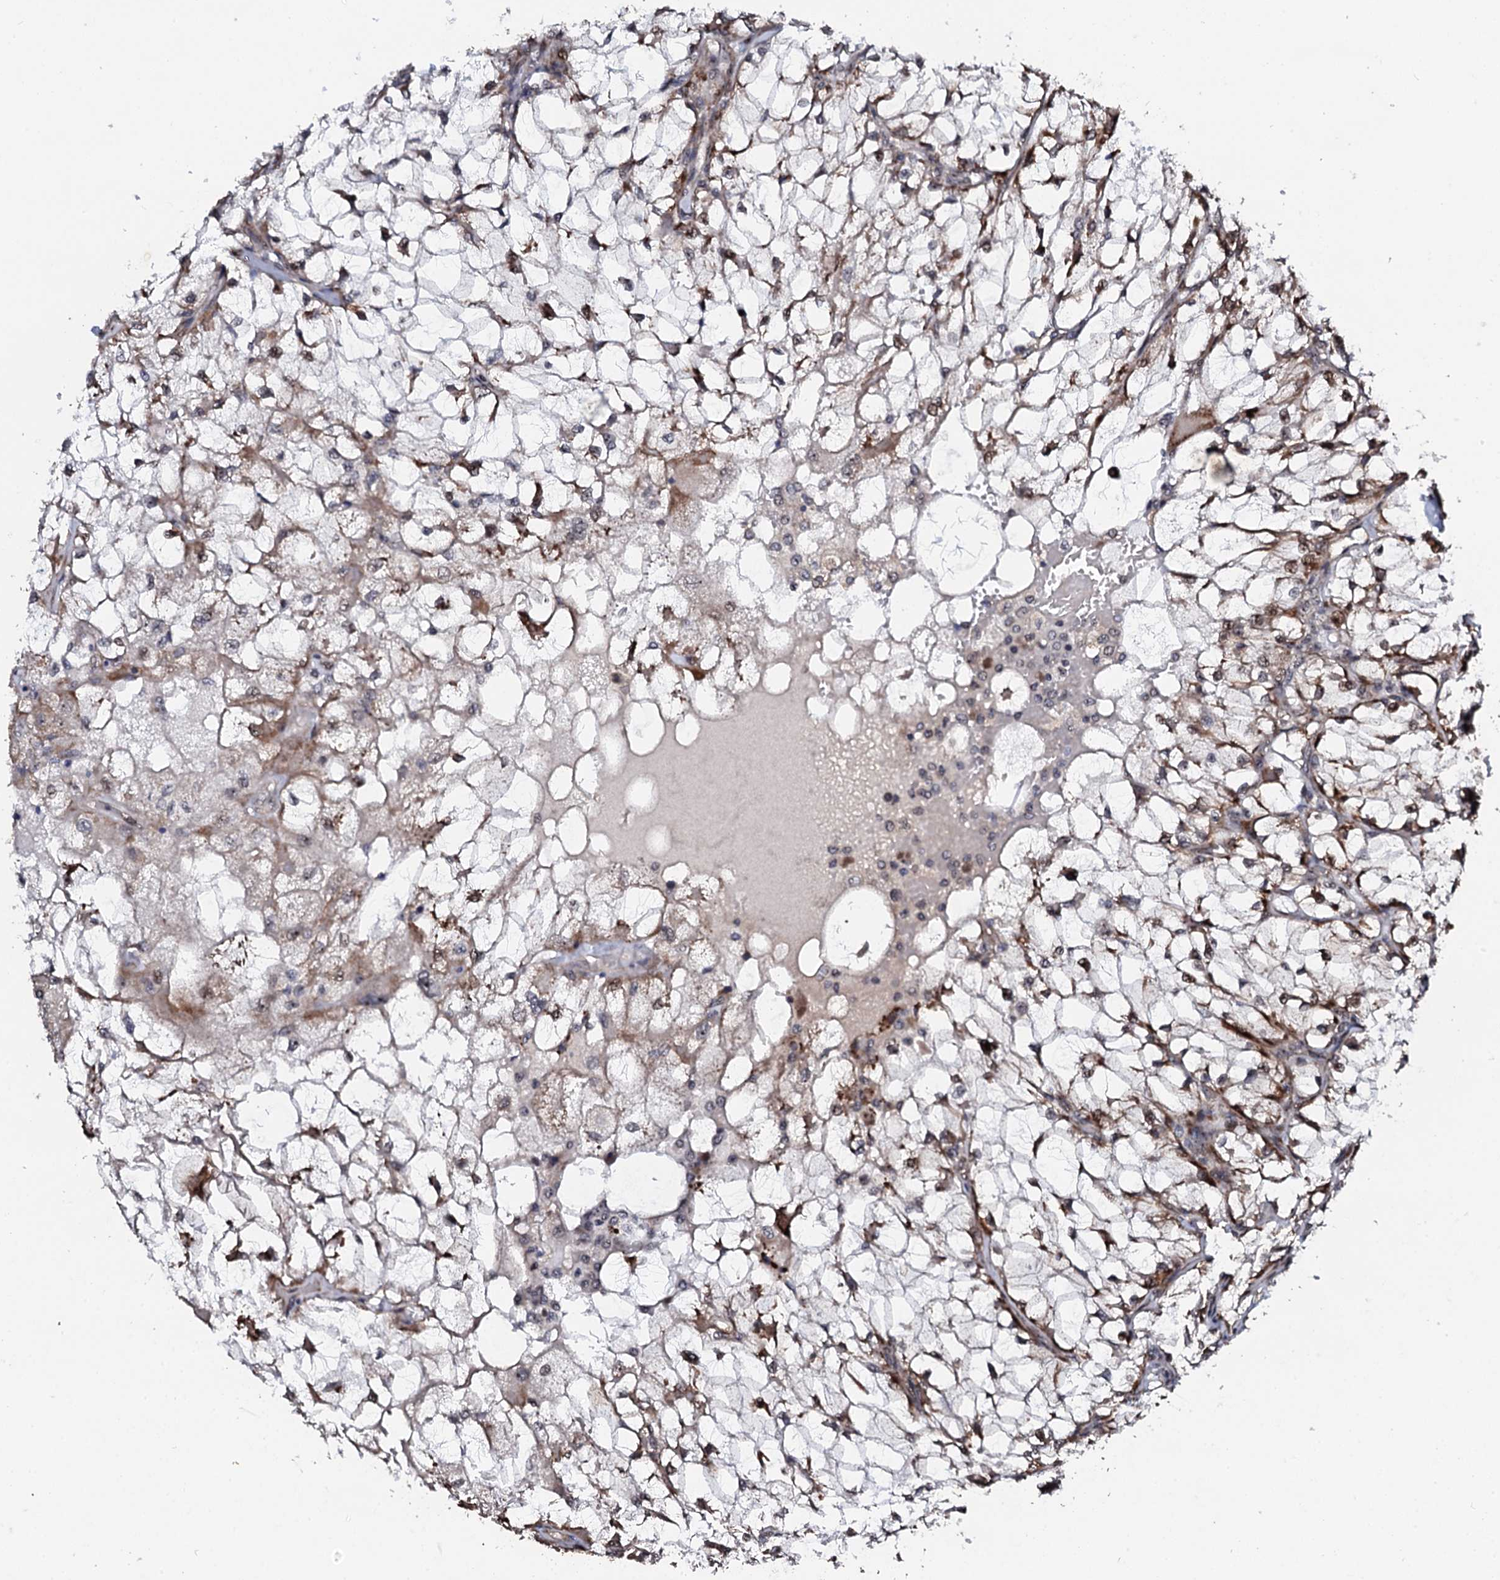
{"staining": {"intensity": "weak", "quantity": "<25%", "location": "nuclear"}, "tissue": "renal cancer", "cell_type": "Tumor cells", "image_type": "cancer", "snomed": [{"axis": "morphology", "description": "Adenocarcinoma, NOS"}, {"axis": "topography", "description": "Kidney"}], "caption": "Tumor cells show no significant protein positivity in renal cancer.", "gene": "FAM111A", "patient": {"sex": "female", "age": 69}}